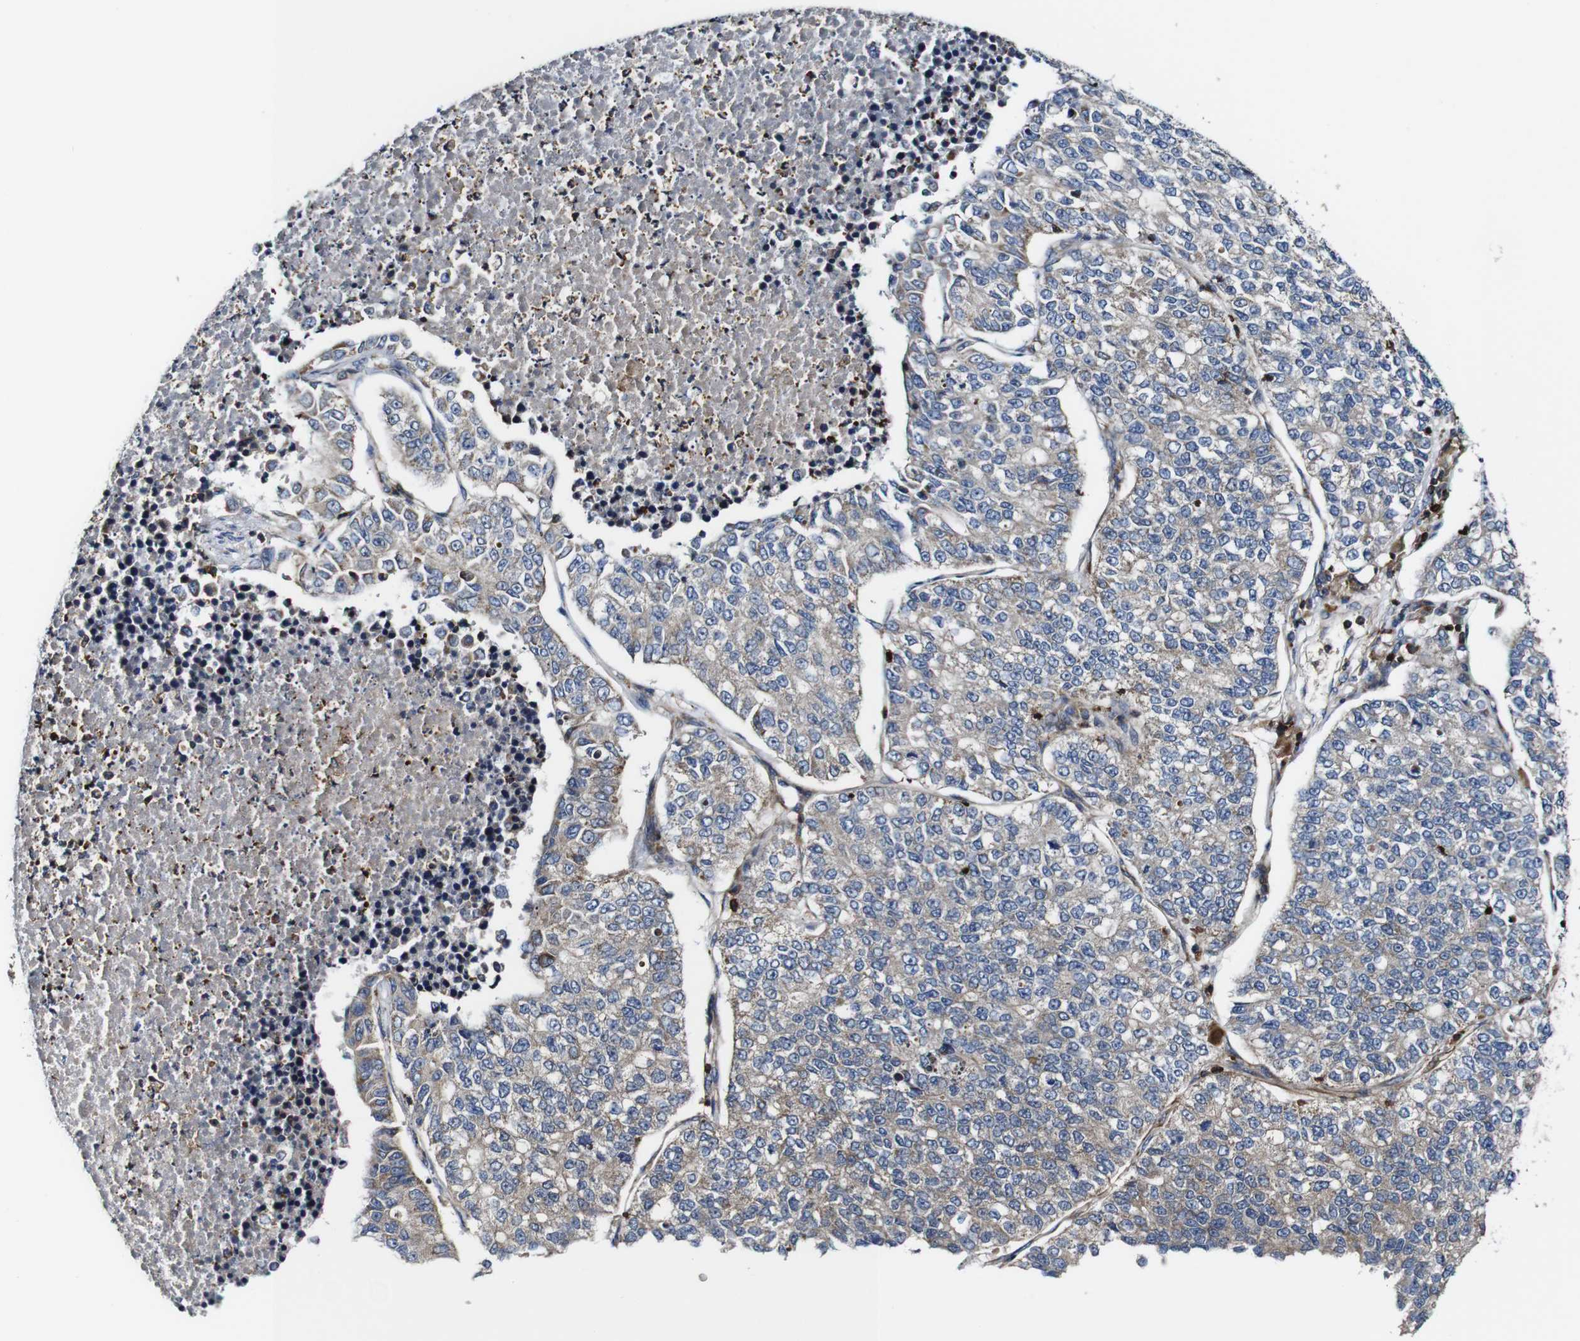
{"staining": {"intensity": "weak", "quantity": ">75%", "location": "cytoplasmic/membranous"}, "tissue": "lung cancer", "cell_type": "Tumor cells", "image_type": "cancer", "snomed": [{"axis": "morphology", "description": "Adenocarcinoma, NOS"}, {"axis": "topography", "description": "Lung"}], "caption": "Tumor cells demonstrate low levels of weak cytoplasmic/membranous expression in about >75% of cells in human lung cancer.", "gene": "JAK2", "patient": {"sex": "male", "age": 49}}